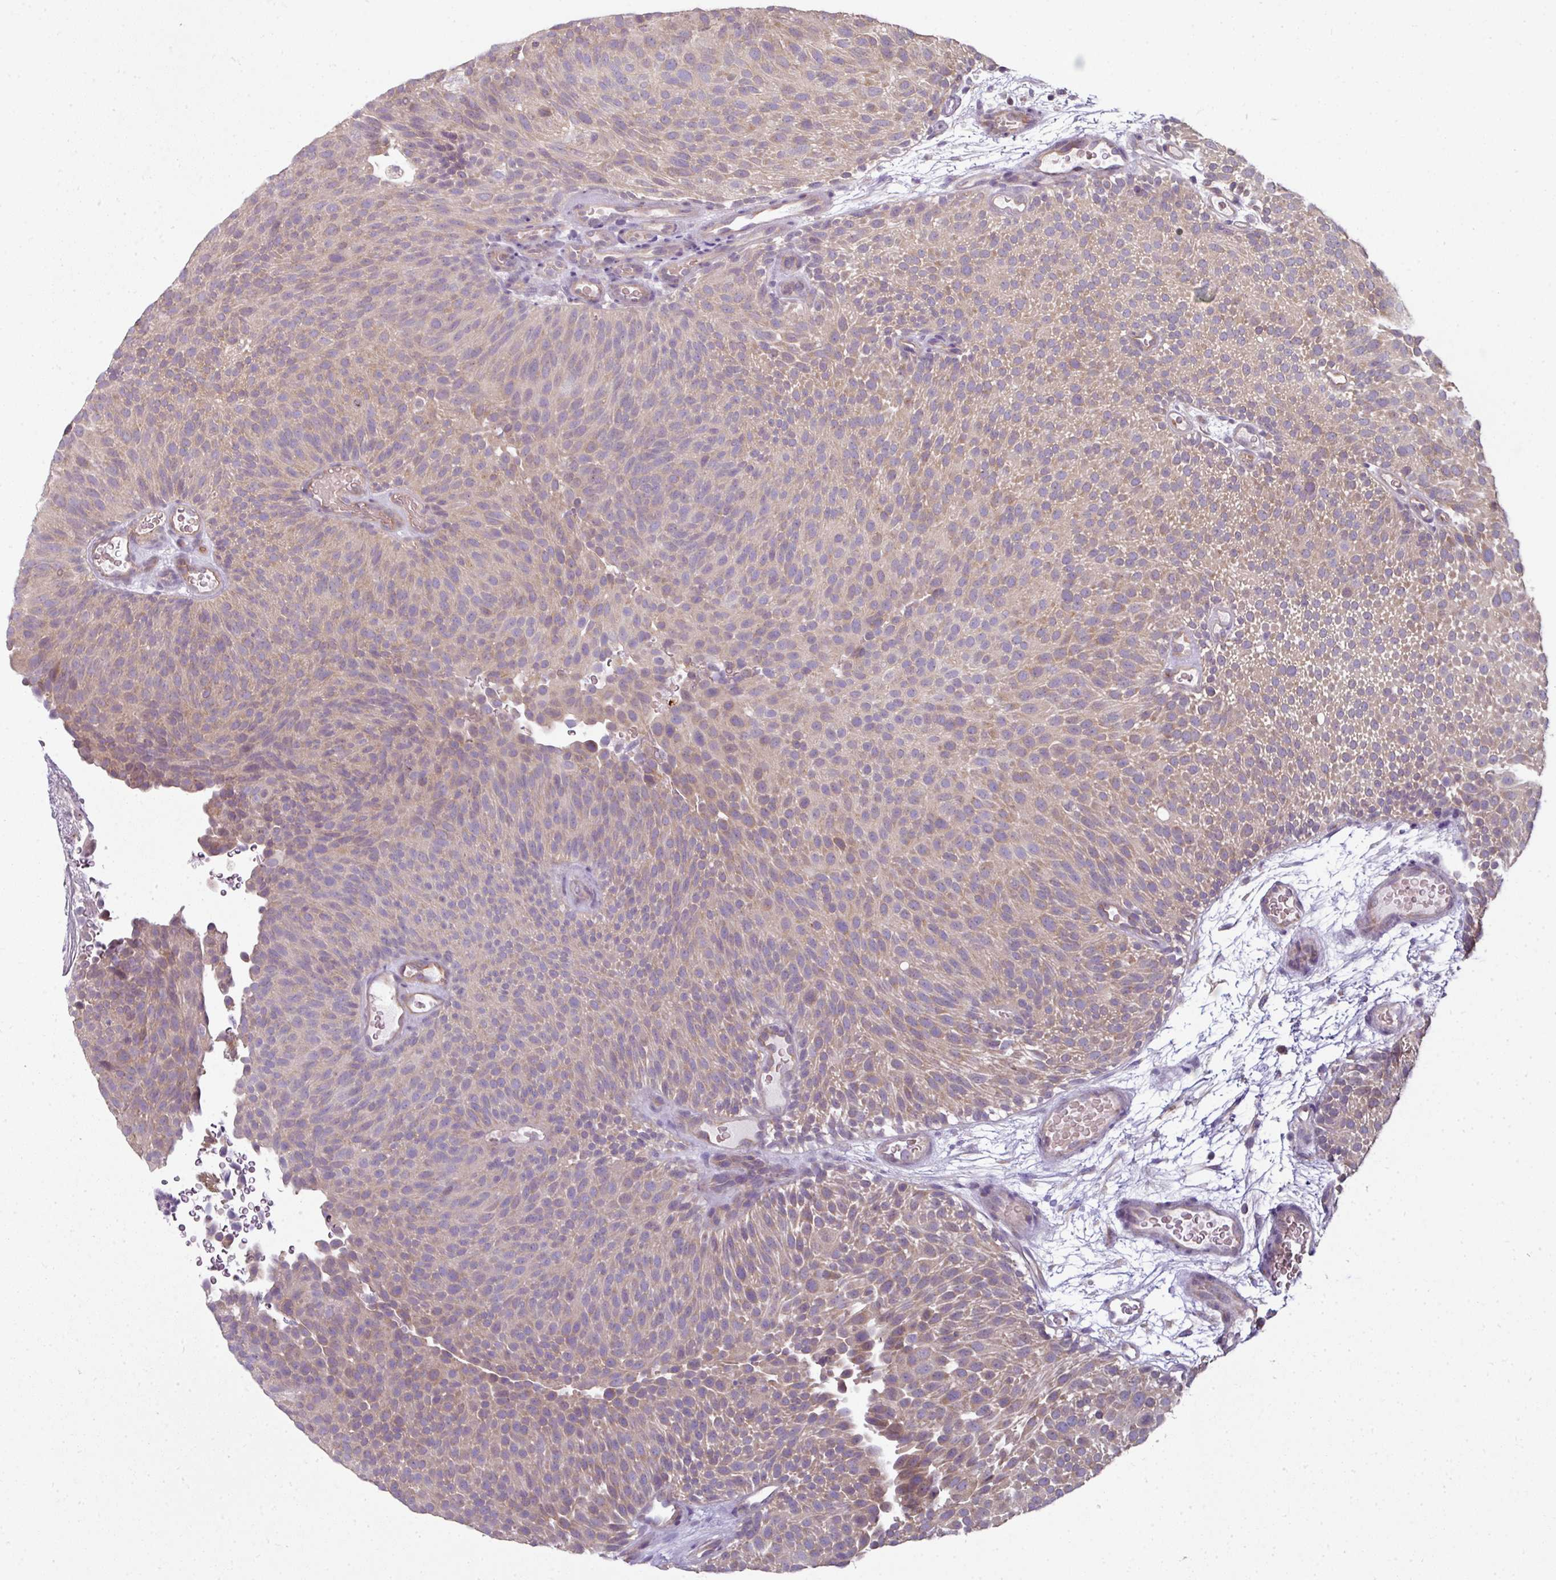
{"staining": {"intensity": "moderate", "quantity": "25%-75%", "location": "cytoplasmic/membranous"}, "tissue": "urothelial cancer", "cell_type": "Tumor cells", "image_type": "cancer", "snomed": [{"axis": "morphology", "description": "Urothelial carcinoma, Low grade"}, {"axis": "topography", "description": "Urinary bladder"}], "caption": "This photomicrograph displays immunohistochemistry (IHC) staining of human low-grade urothelial carcinoma, with medium moderate cytoplasmic/membranous staining in approximately 25%-75% of tumor cells.", "gene": "C19orf33", "patient": {"sex": "male", "age": 78}}